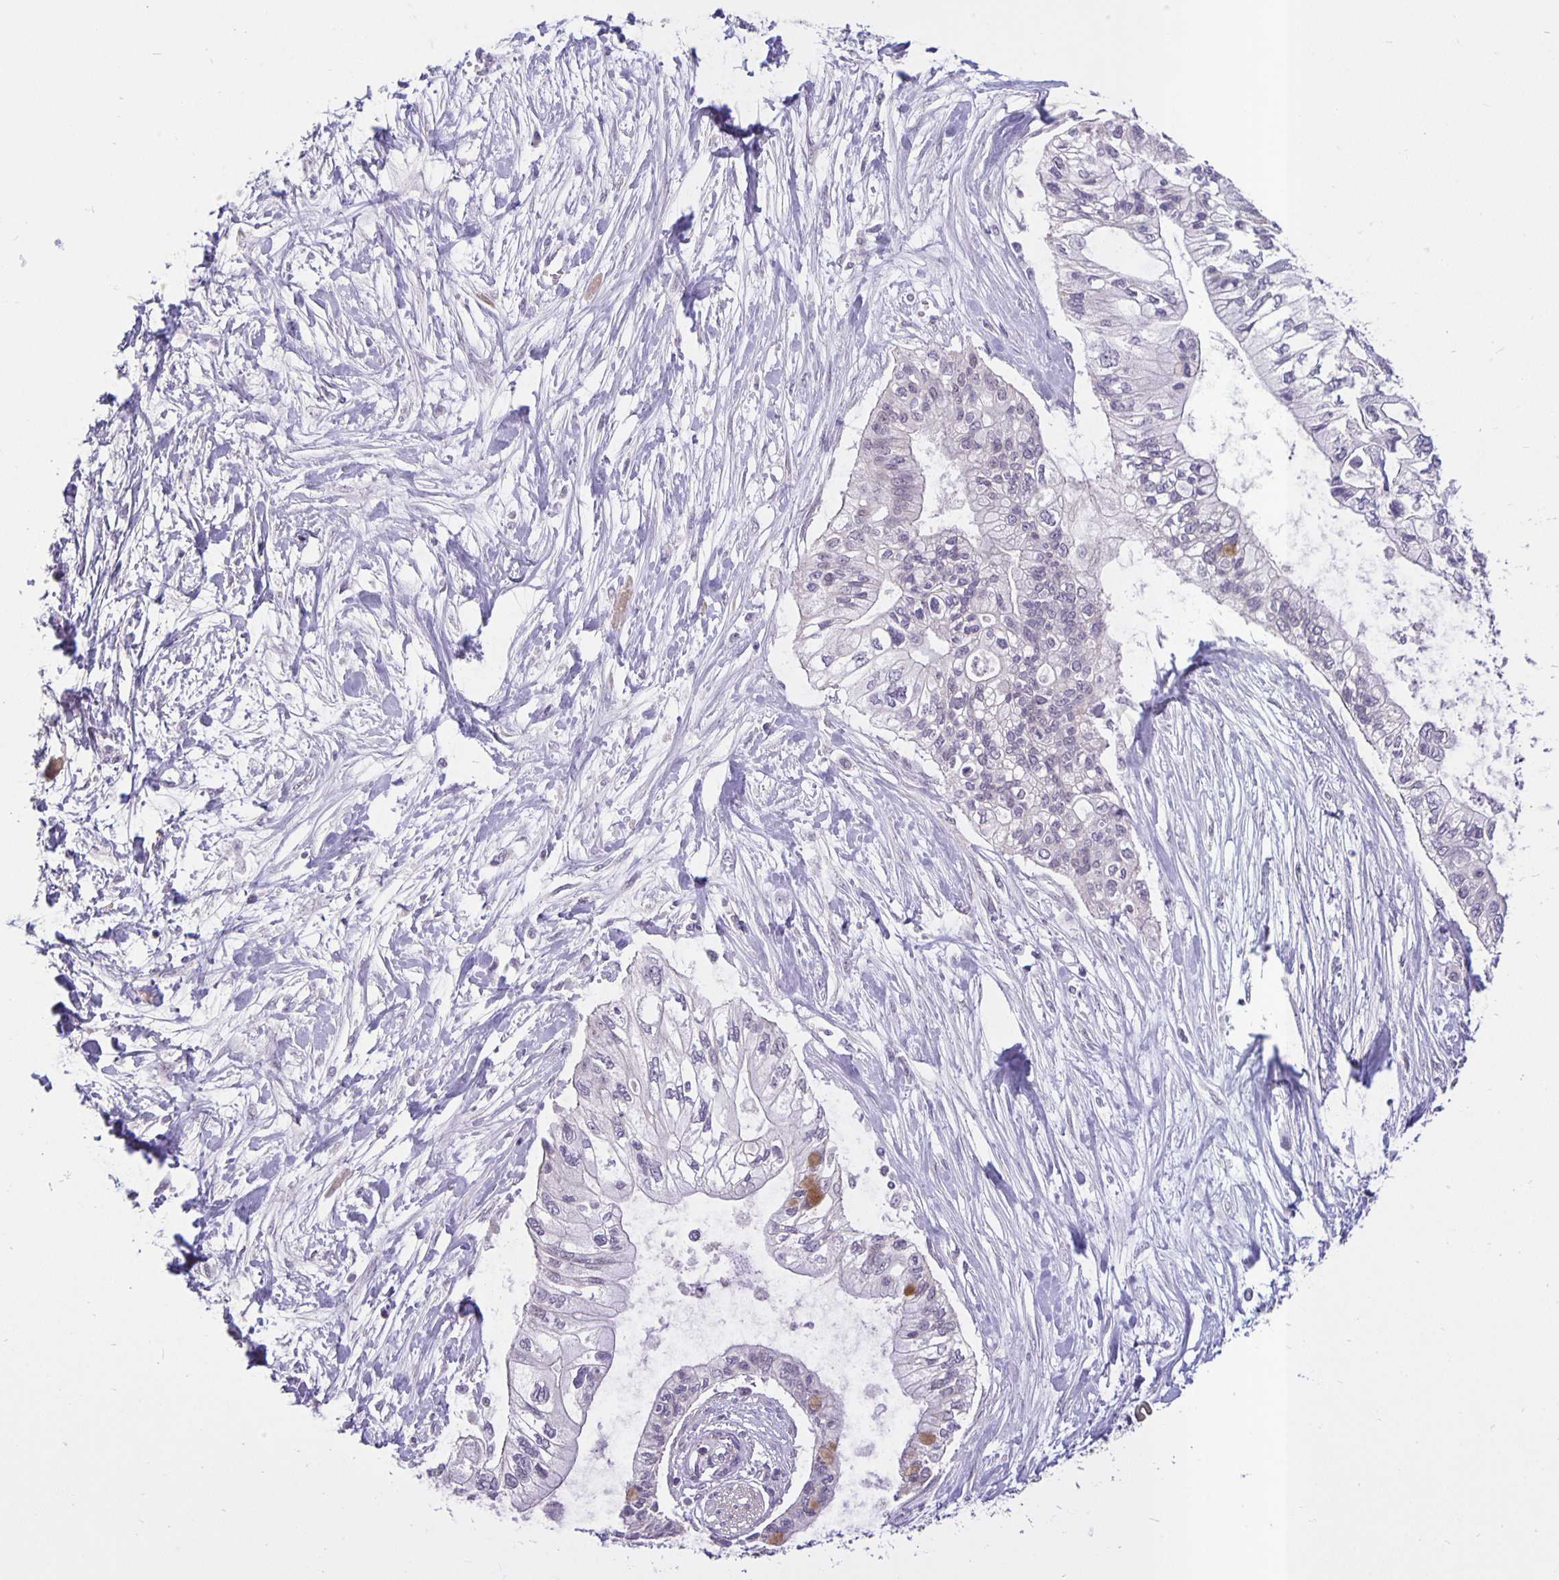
{"staining": {"intensity": "negative", "quantity": "none", "location": "none"}, "tissue": "pancreatic cancer", "cell_type": "Tumor cells", "image_type": "cancer", "snomed": [{"axis": "morphology", "description": "Adenocarcinoma, NOS"}, {"axis": "topography", "description": "Pancreas"}], "caption": "An immunohistochemistry (IHC) photomicrograph of pancreatic cancer is shown. There is no staining in tumor cells of pancreatic cancer.", "gene": "ARVCF", "patient": {"sex": "female", "age": 77}}